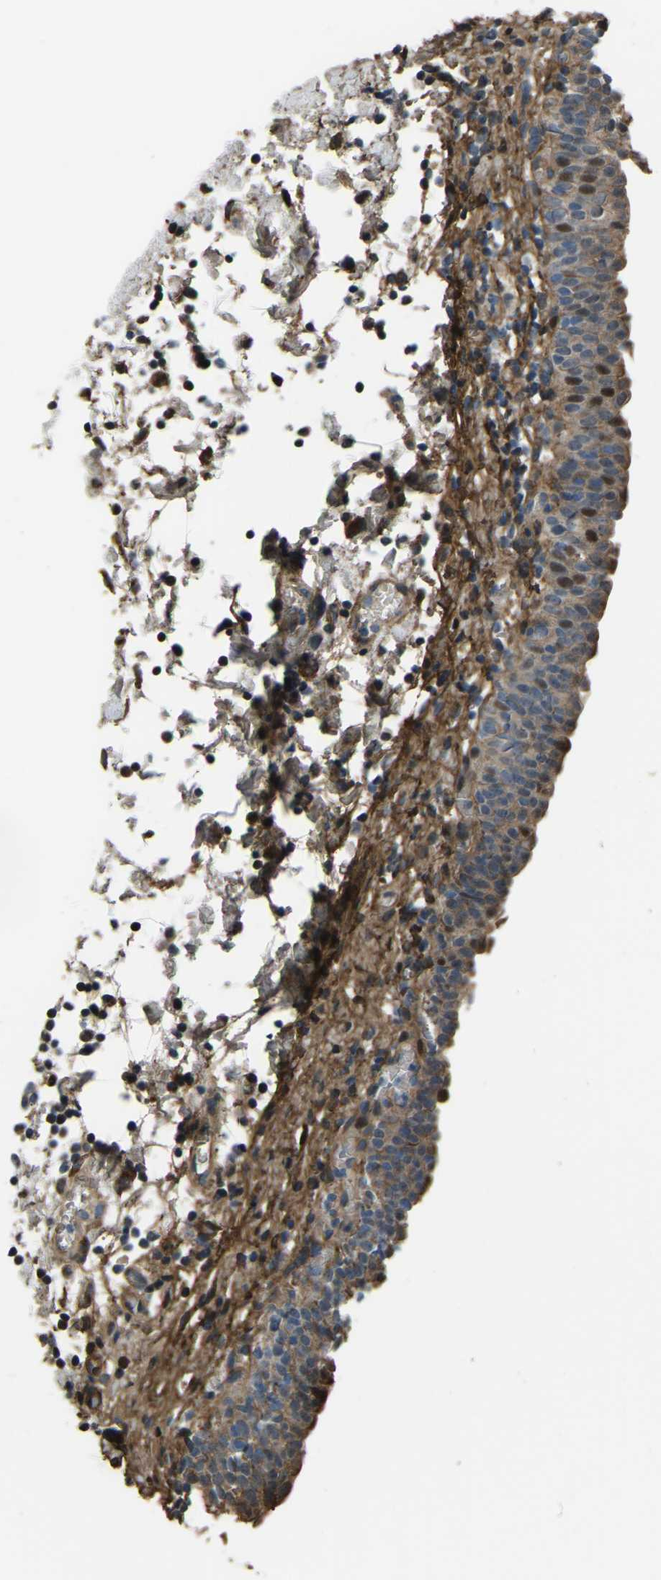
{"staining": {"intensity": "moderate", "quantity": "<25%", "location": "cytoplasmic/membranous"}, "tissue": "urinary bladder", "cell_type": "Urothelial cells", "image_type": "normal", "snomed": [{"axis": "morphology", "description": "Normal tissue, NOS"}, {"axis": "topography", "description": "Urinary bladder"}], "caption": "Normal urinary bladder reveals moderate cytoplasmic/membranous positivity in approximately <25% of urothelial cells, visualized by immunohistochemistry. The staining was performed using DAB to visualize the protein expression in brown, while the nuclei were stained in blue with hematoxylin (Magnification: 20x).", "gene": "COL3A1", "patient": {"sex": "male", "age": 55}}